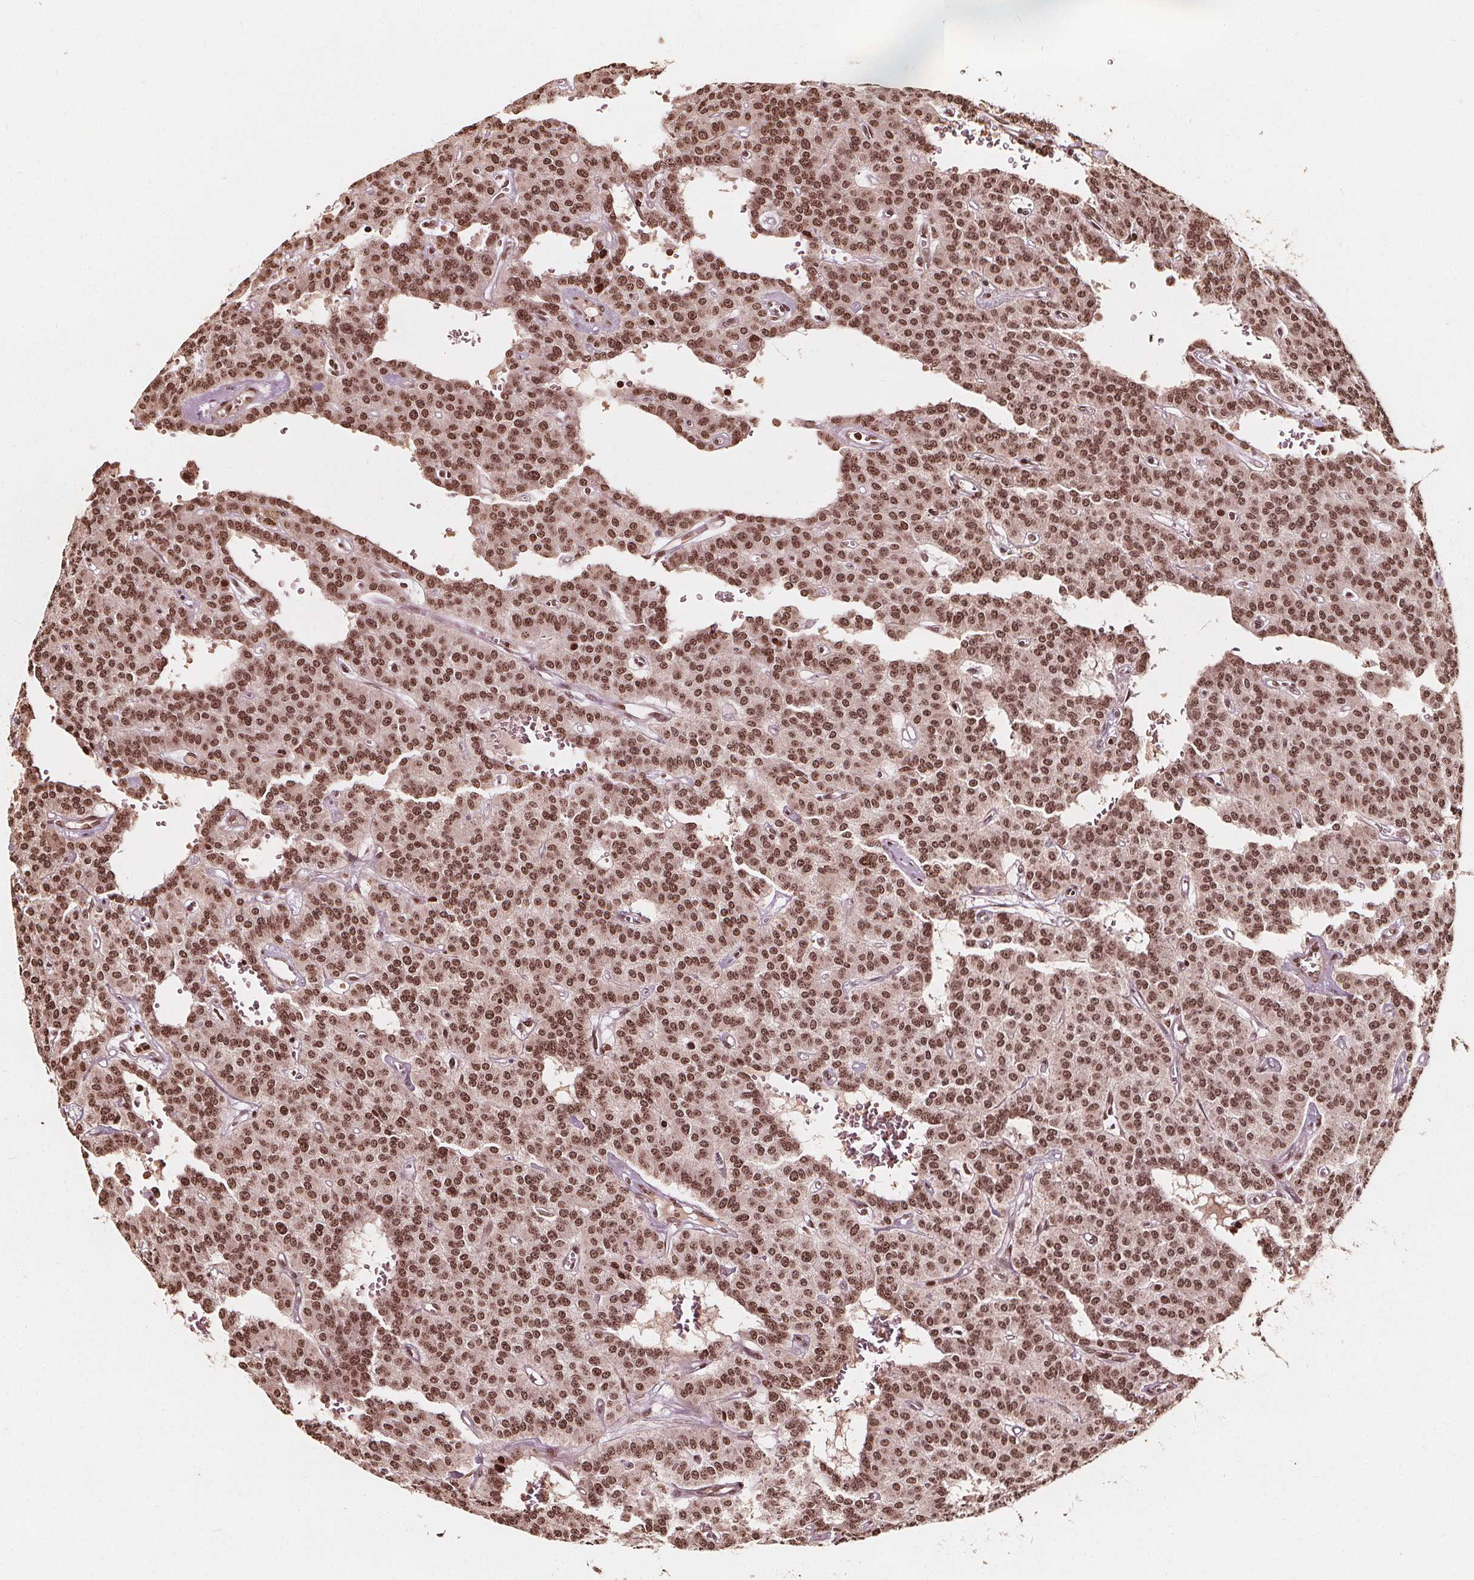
{"staining": {"intensity": "moderate", "quantity": ">75%", "location": "nuclear"}, "tissue": "carcinoid", "cell_type": "Tumor cells", "image_type": "cancer", "snomed": [{"axis": "morphology", "description": "Carcinoid, malignant, NOS"}, {"axis": "topography", "description": "Lung"}], "caption": "Malignant carcinoid stained for a protein demonstrates moderate nuclear positivity in tumor cells.", "gene": "H3C14", "patient": {"sex": "female", "age": 71}}